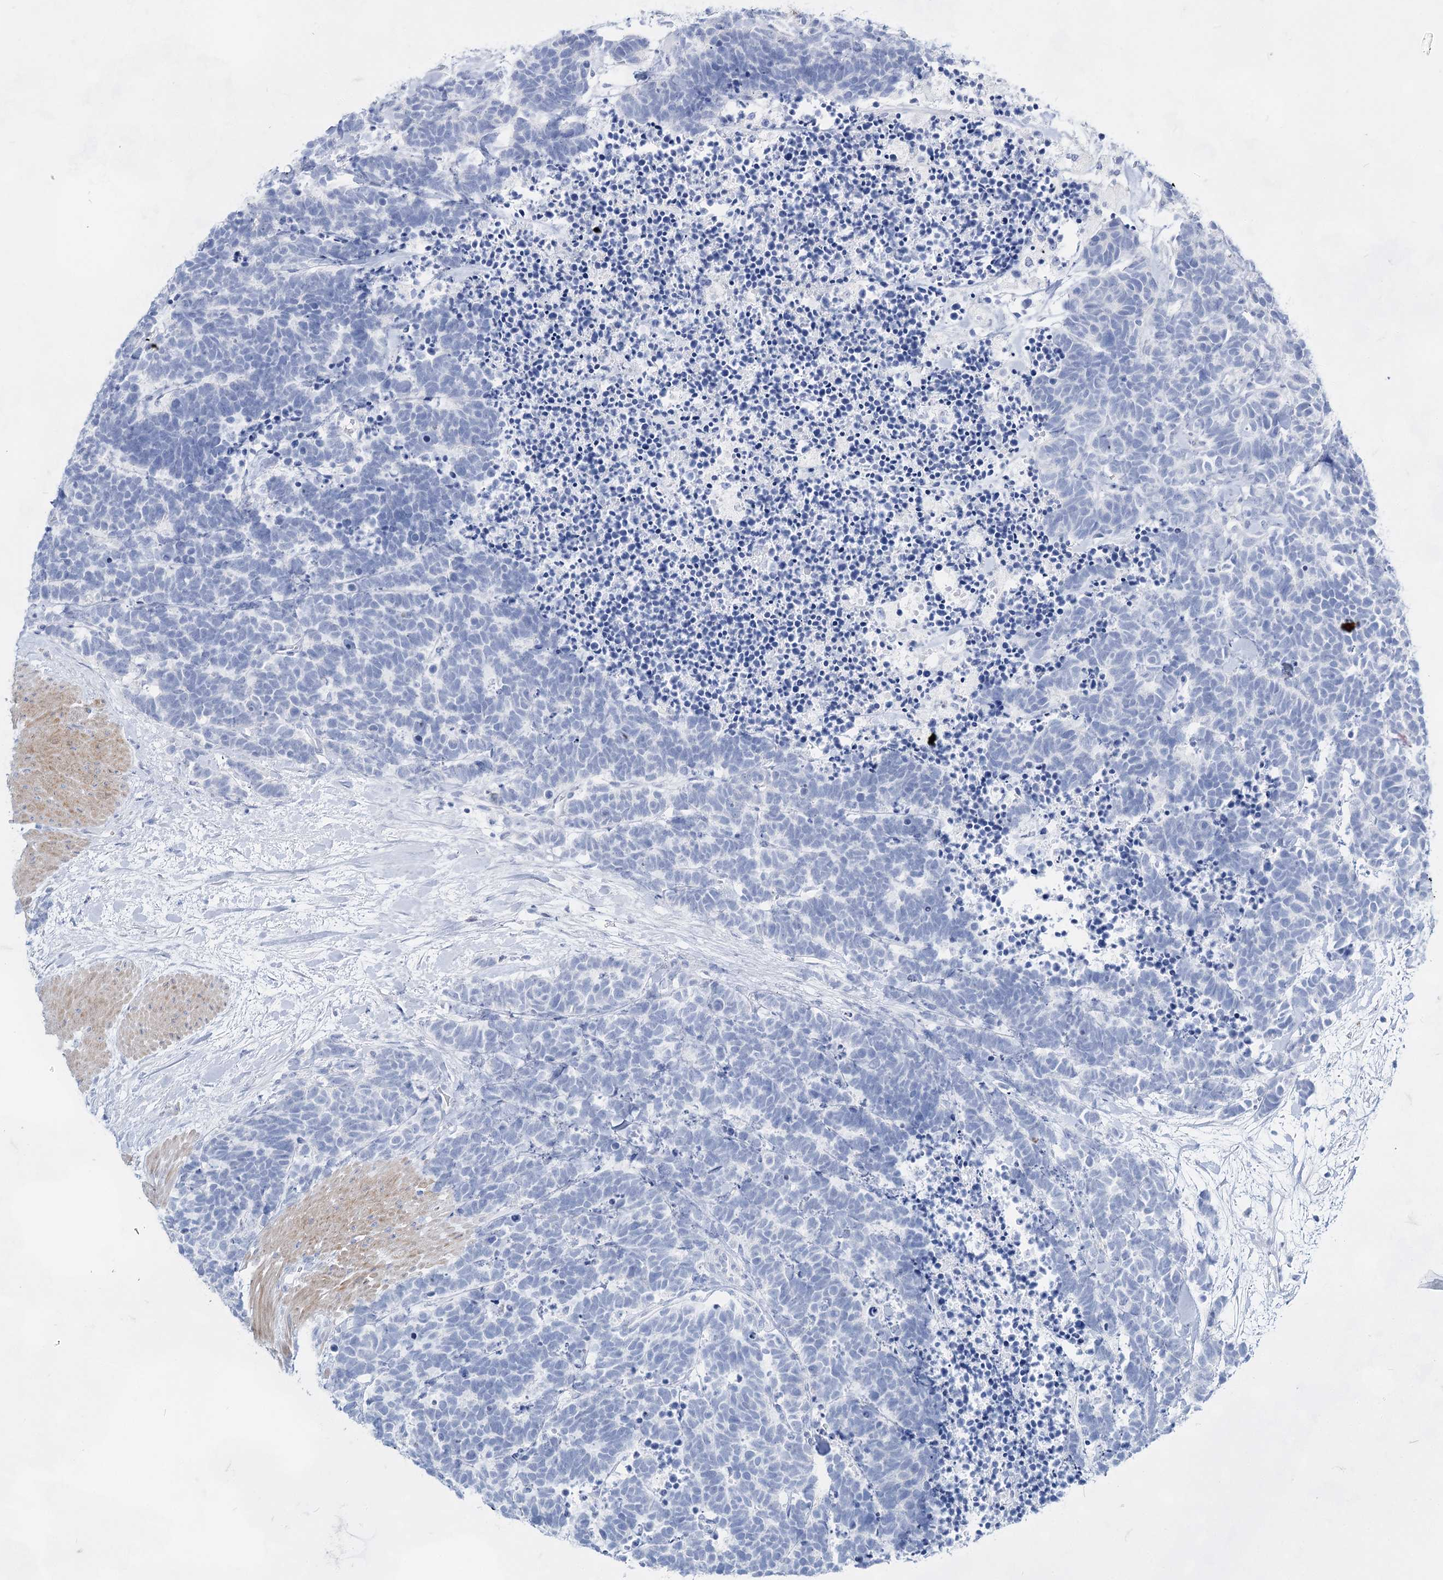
{"staining": {"intensity": "negative", "quantity": "none", "location": "none"}, "tissue": "carcinoid", "cell_type": "Tumor cells", "image_type": "cancer", "snomed": [{"axis": "morphology", "description": "Carcinoma, NOS"}, {"axis": "morphology", "description": "Carcinoid, malignant, NOS"}, {"axis": "topography", "description": "Urinary bladder"}], "caption": "Tumor cells show no significant protein expression in carcinoid. (DAB (3,3'-diaminobenzidine) immunohistochemistry (IHC), high magnification).", "gene": "ACRV1", "patient": {"sex": "male", "age": 57}}